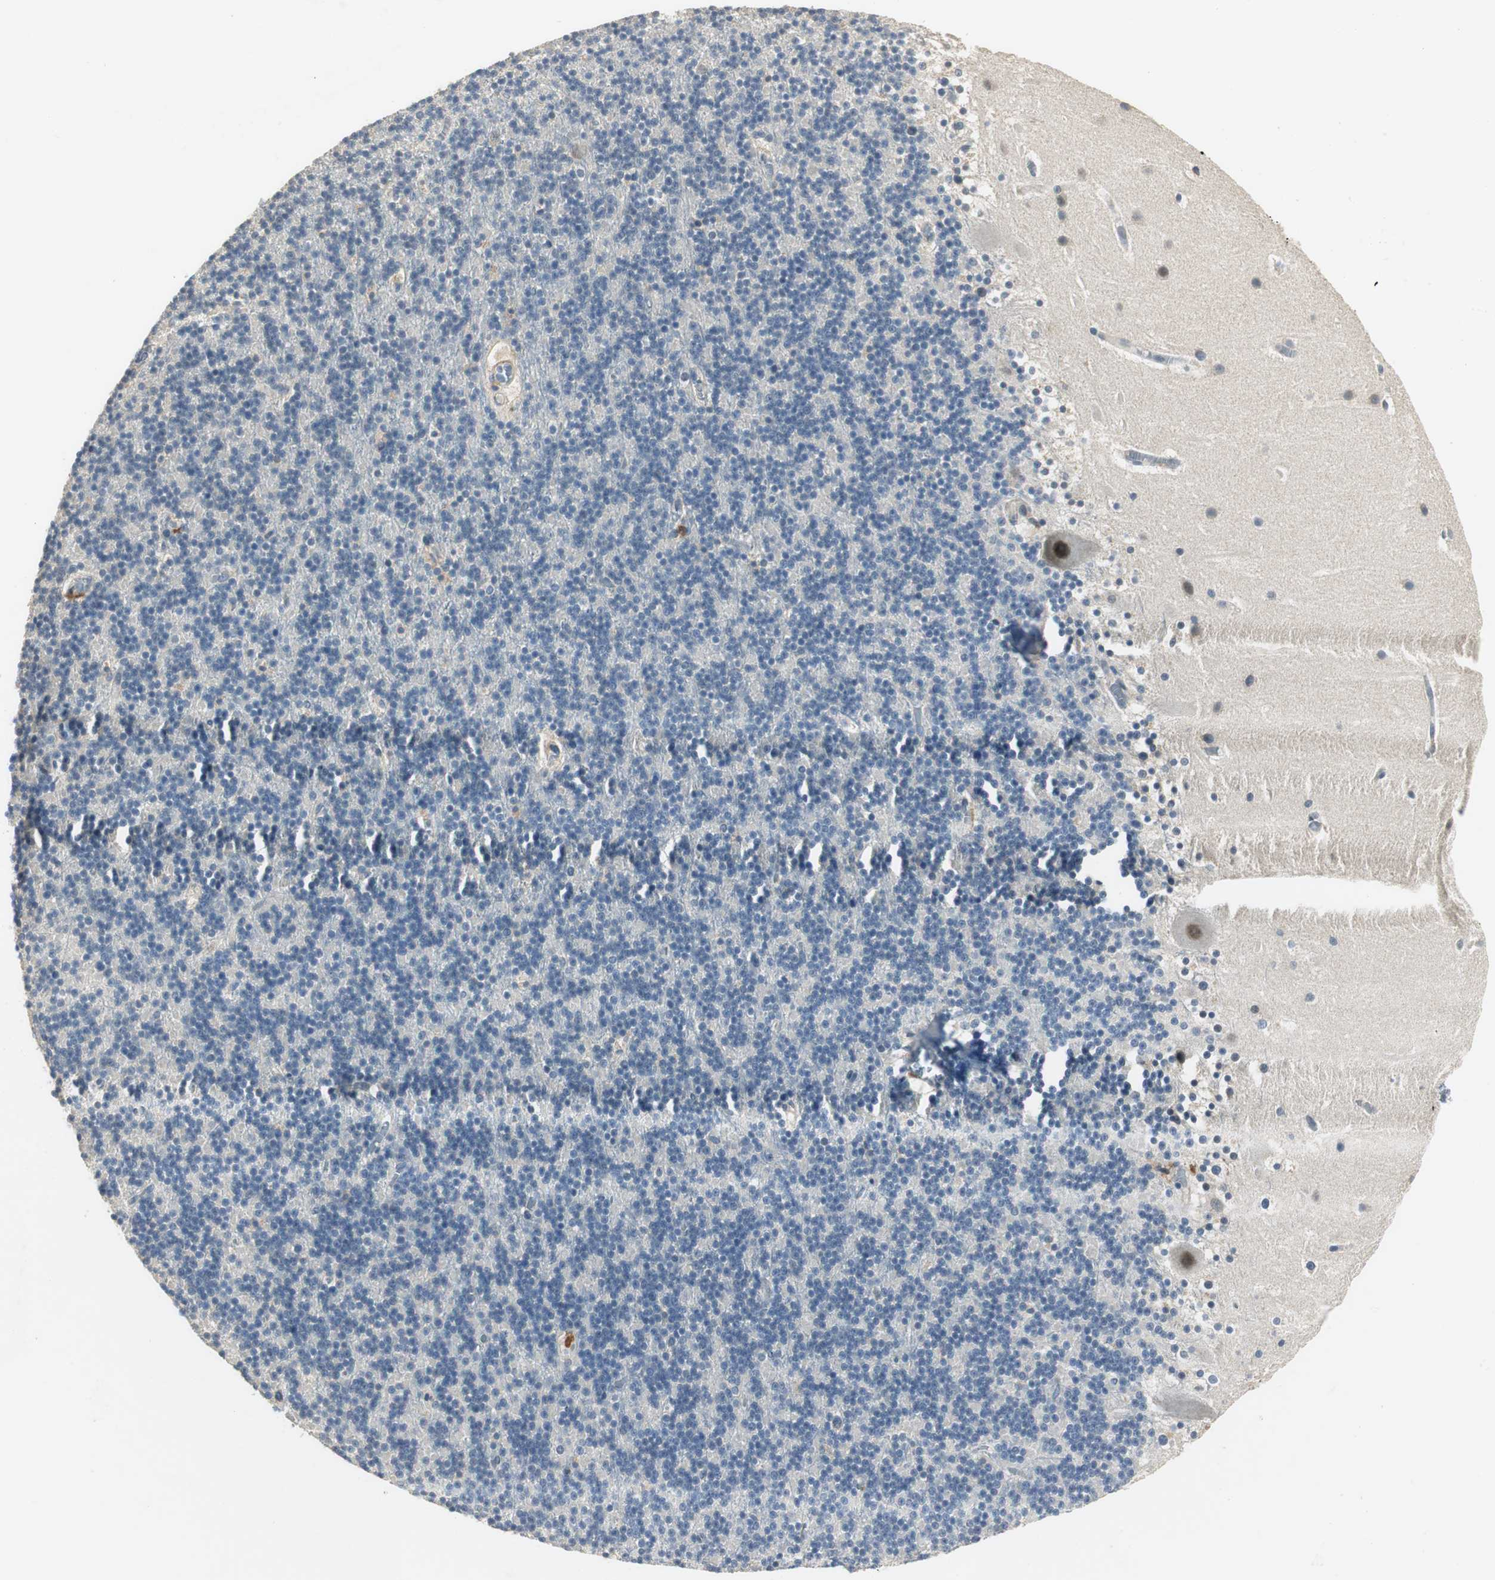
{"staining": {"intensity": "negative", "quantity": "none", "location": "none"}, "tissue": "cerebellum", "cell_type": "Cells in granular layer", "image_type": "normal", "snomed": [{"axis": "morphology", "description": "Normal tissue, NOS"}, {"axis": "topography", "description": "Cerebellum"}], "caption": "Immunohistochemistry micrograph of benign cerebellum stained for a protein (brown), which exhibits no staining in cells in granular layer. (DAB immunohistochemistry, high magnification).", "gene": "PSMB4", "patient": {"sex": "male", "age": 45}}